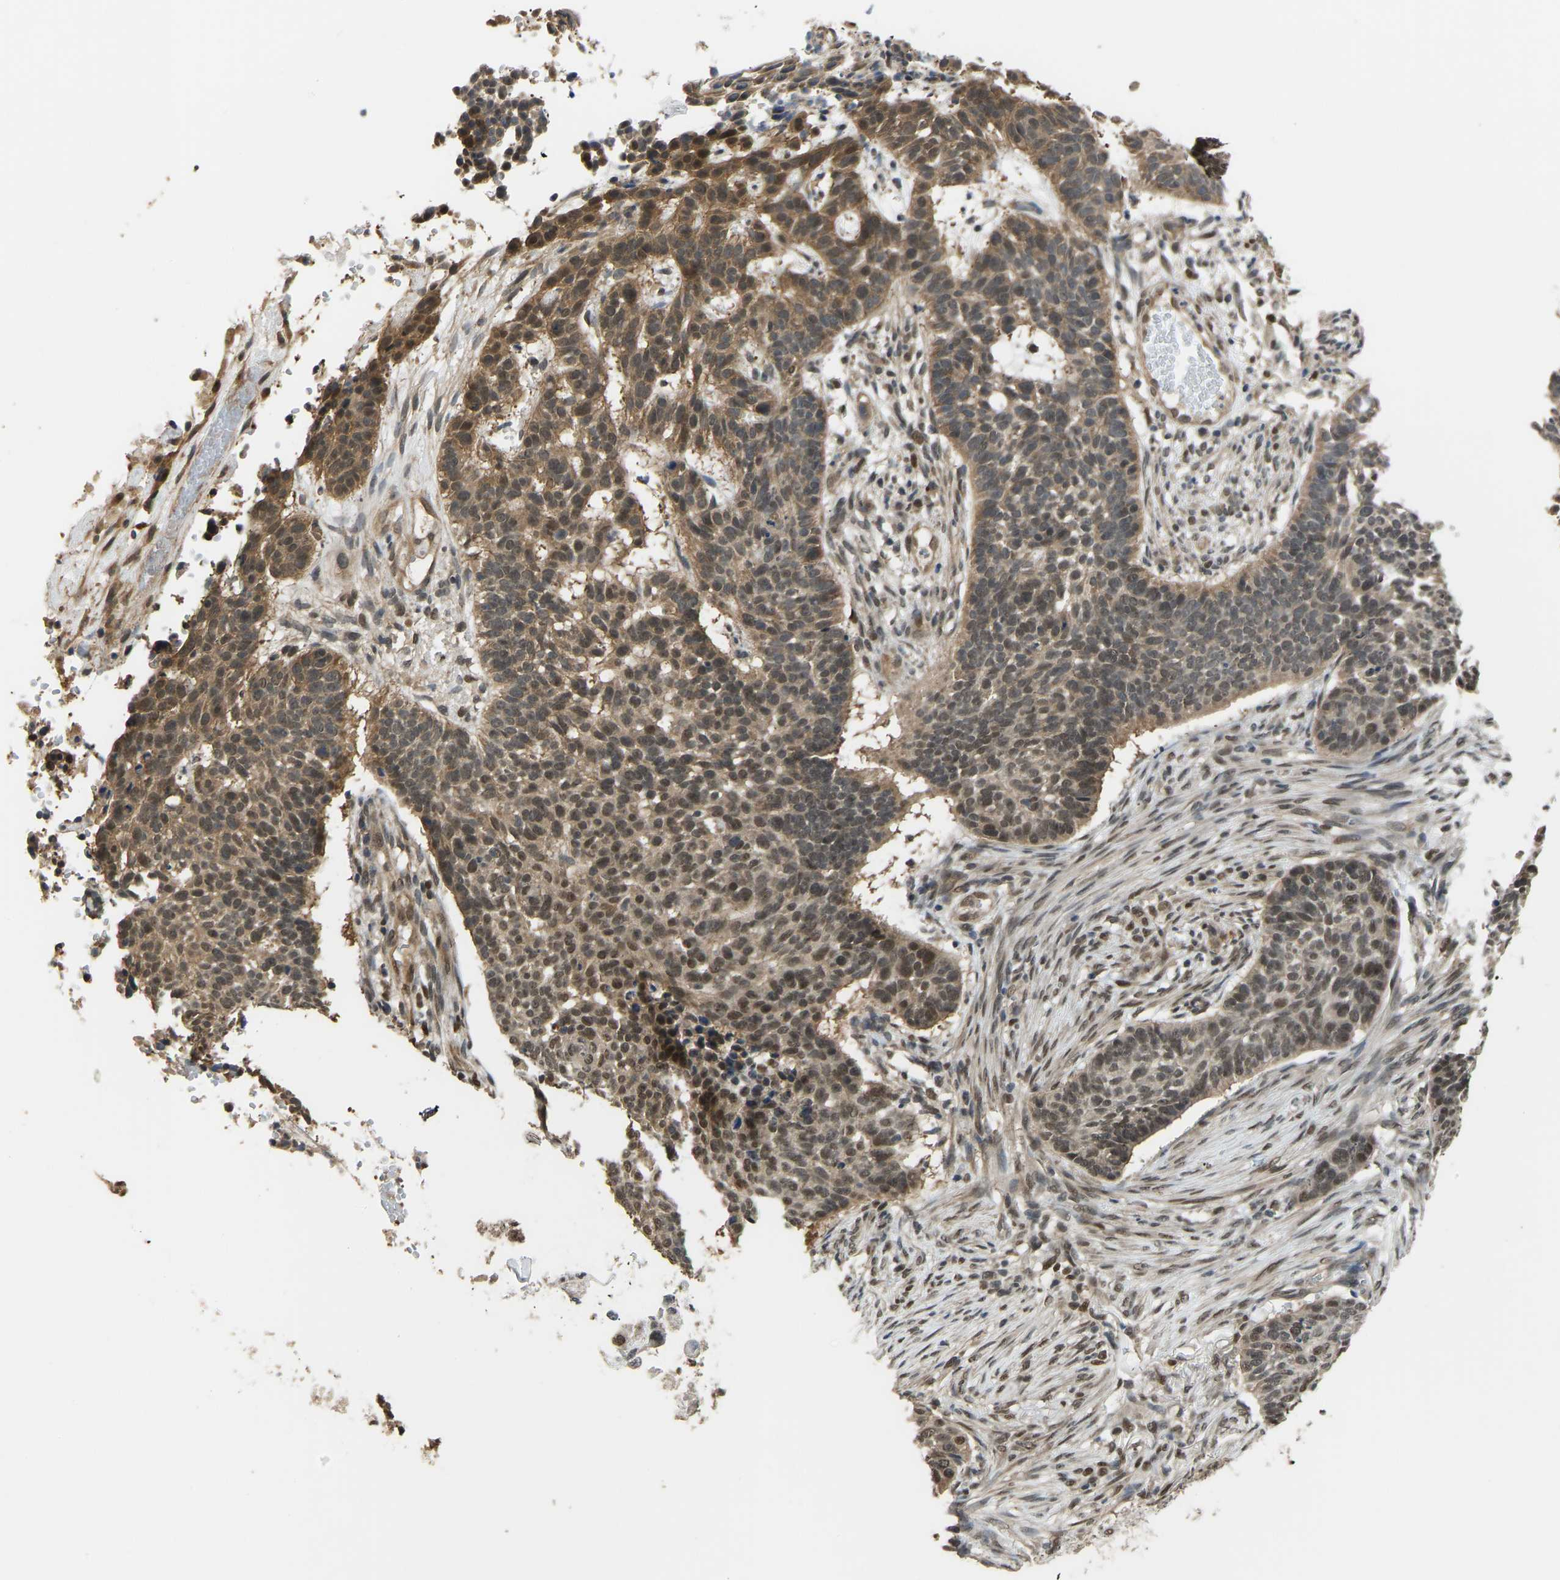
{"staining": {"intensity": "moderate", "quantity": ">75%", "location": "cytoplasmic/membranous,nuclear"}, "tissue": "skin cancer", "cell_type": "Tumor cells", "image_type": "cancer", "snomed": [{"axis": "morphology", "description": "Basal cell carcinoma"}, {"axis": "topography", "description": "Skin"}], "caption": "About >75% of tumor cells in skin basal cell carcinoma demonstrate moderate cytoplasmic/membranous and nuclear protein staining as visualized by brown immunohistochemical staining.", "gene": "KPNA6", "patient": {"sex": "male", "age": 85}}